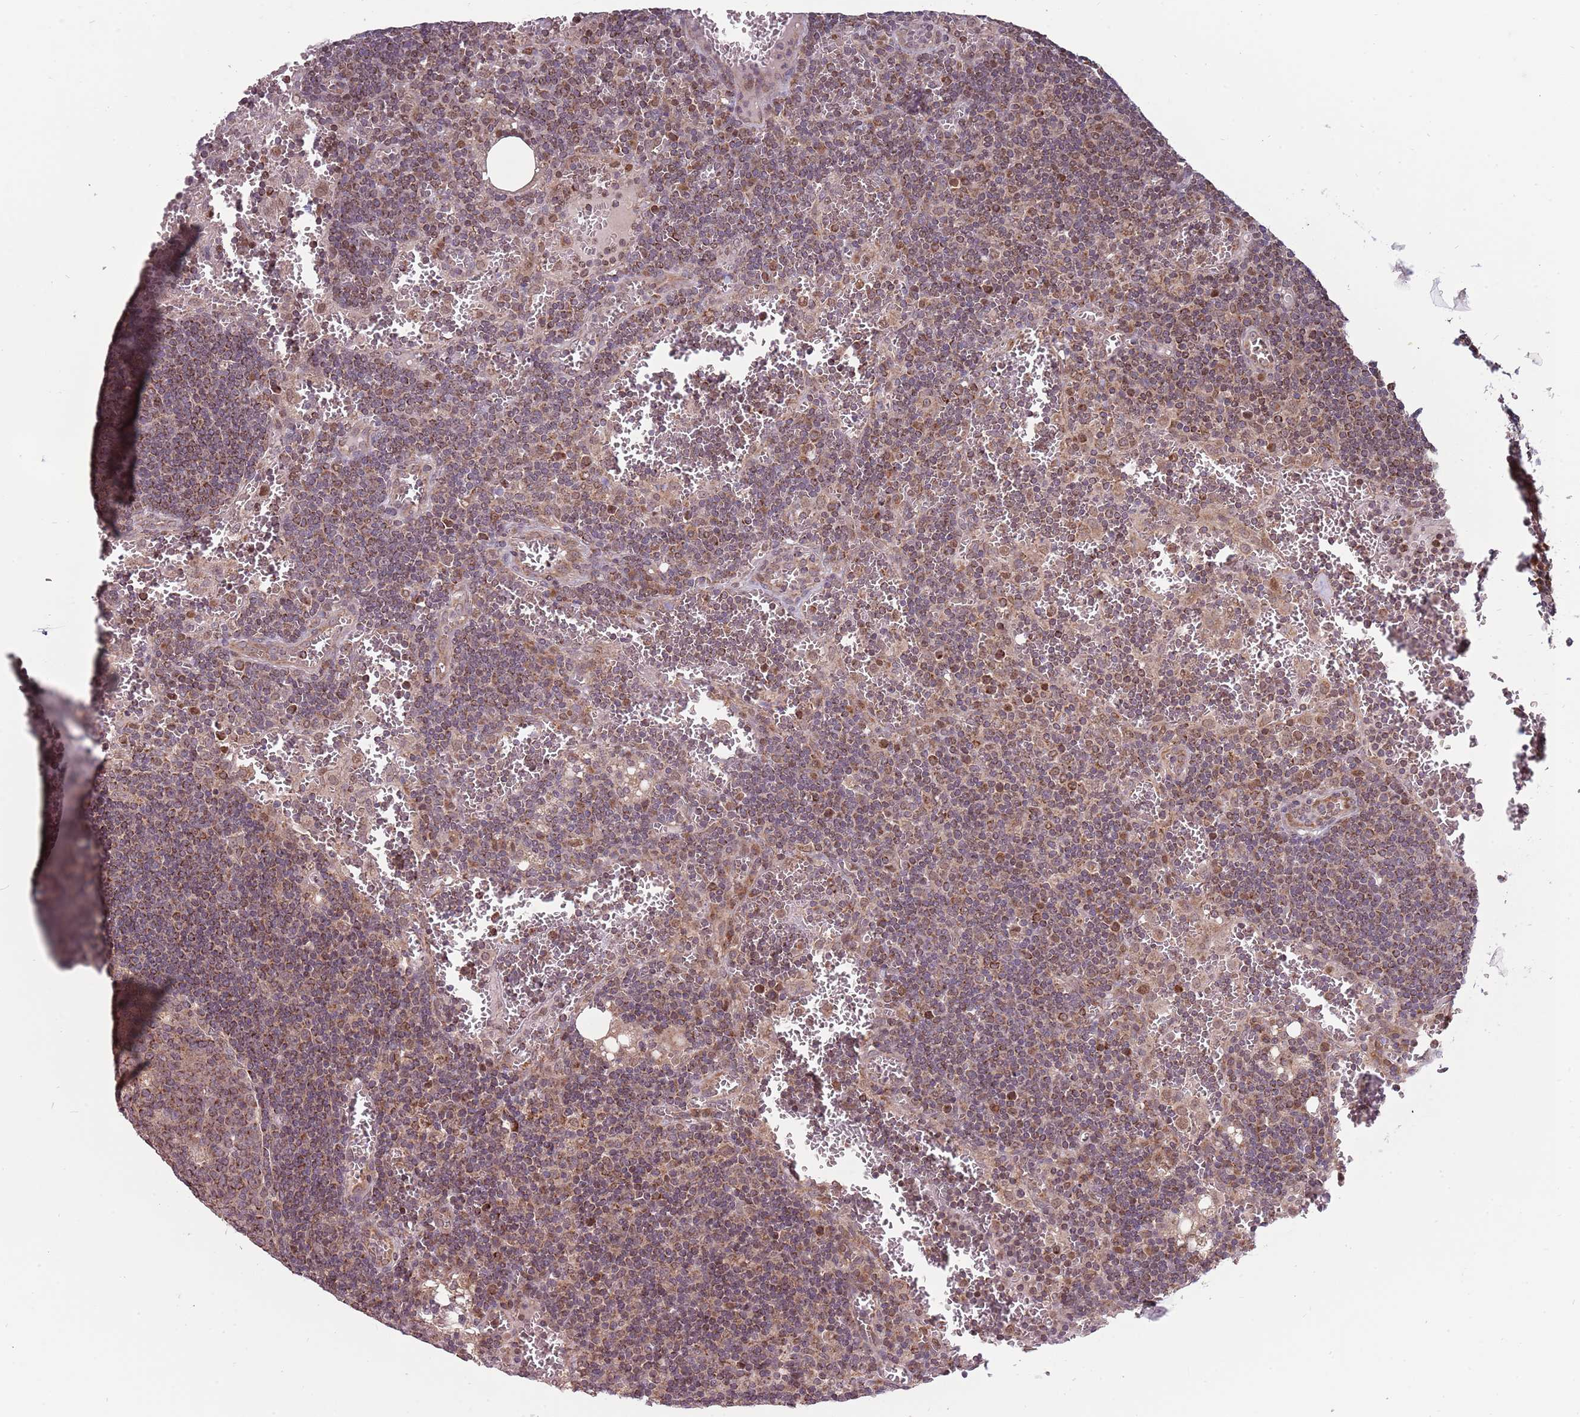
{"staining": {"intensity": "weak", "quantity": ">75%", "location": "cytoplasmic/membranous"}, "tissue": "lymph node", "cell_type": "Germinal center cells", "image_type": "normal", "snomed": [{"axis": "morphology", "description": "Normal tissue, NOS"}, {"axis": "topography", "description": "Lymph node"}], "caption": "IHC of benign human lymph node displays low levels of weak cytoplasmic/membranous staining in about >75% of germinal center cells.", "gene": "RNF181", "patient": {"sex": "female", "age": 73}}